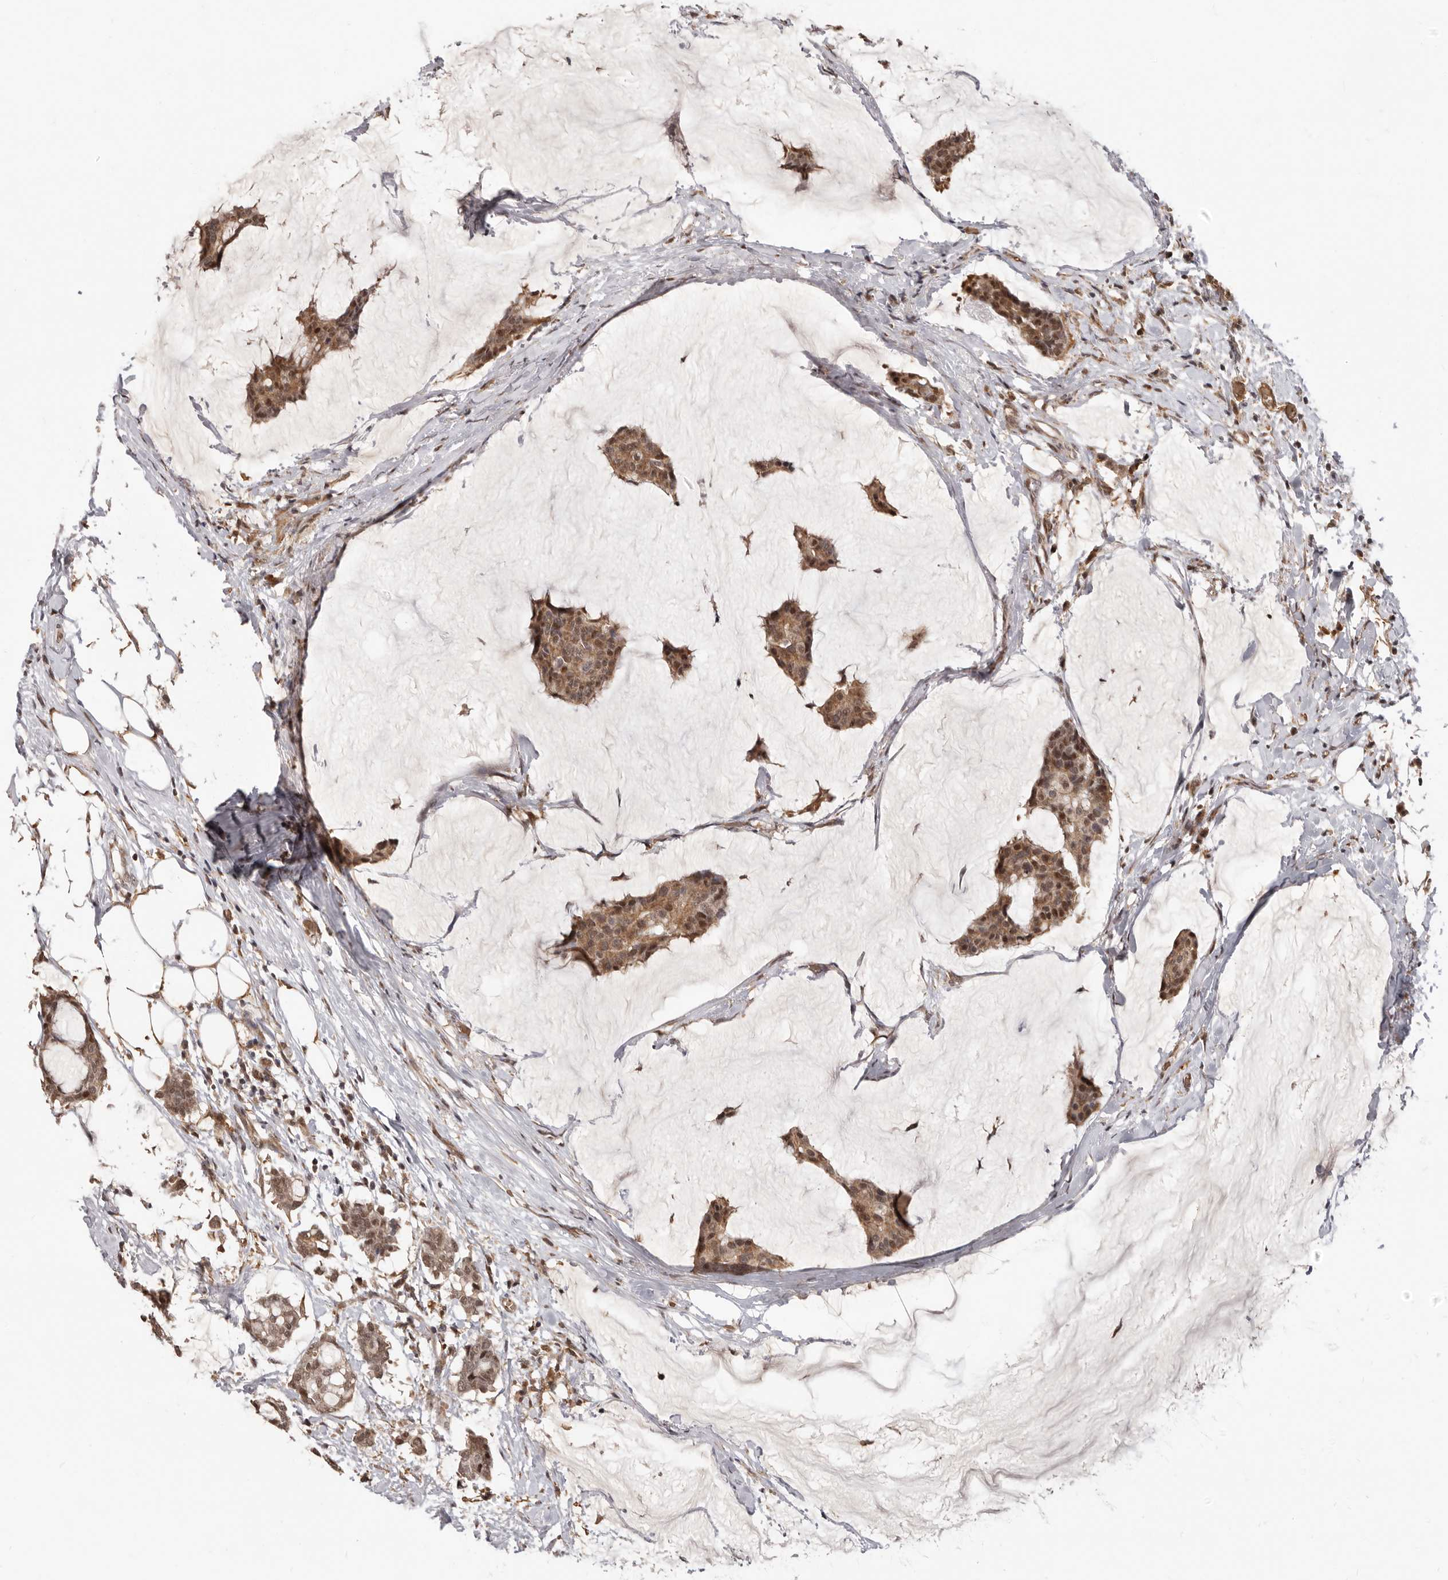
{"staining": {"intensity": "moderate", "quantity": ">75%", "location": "cytoplasmic/membranous,nuclear"}, "tissue": "breast cancer", "cell_type": "Tumor cells", "image_type": "cancer", "snomed": [{"axis": "morphology", "description": "Duct carcinoma"}, {"axis": "topography", "description": "Breast"}], "caption": "Immunohistochemical staining of human breast infiltrating ductal carcinoma reveals medium levels of moderate cytoplasmic/membranous and nuclear protein positivity in about >75% of tumor cells.", "gene": "NCOA3", "patient": {"sex": "female", "age": 93}}